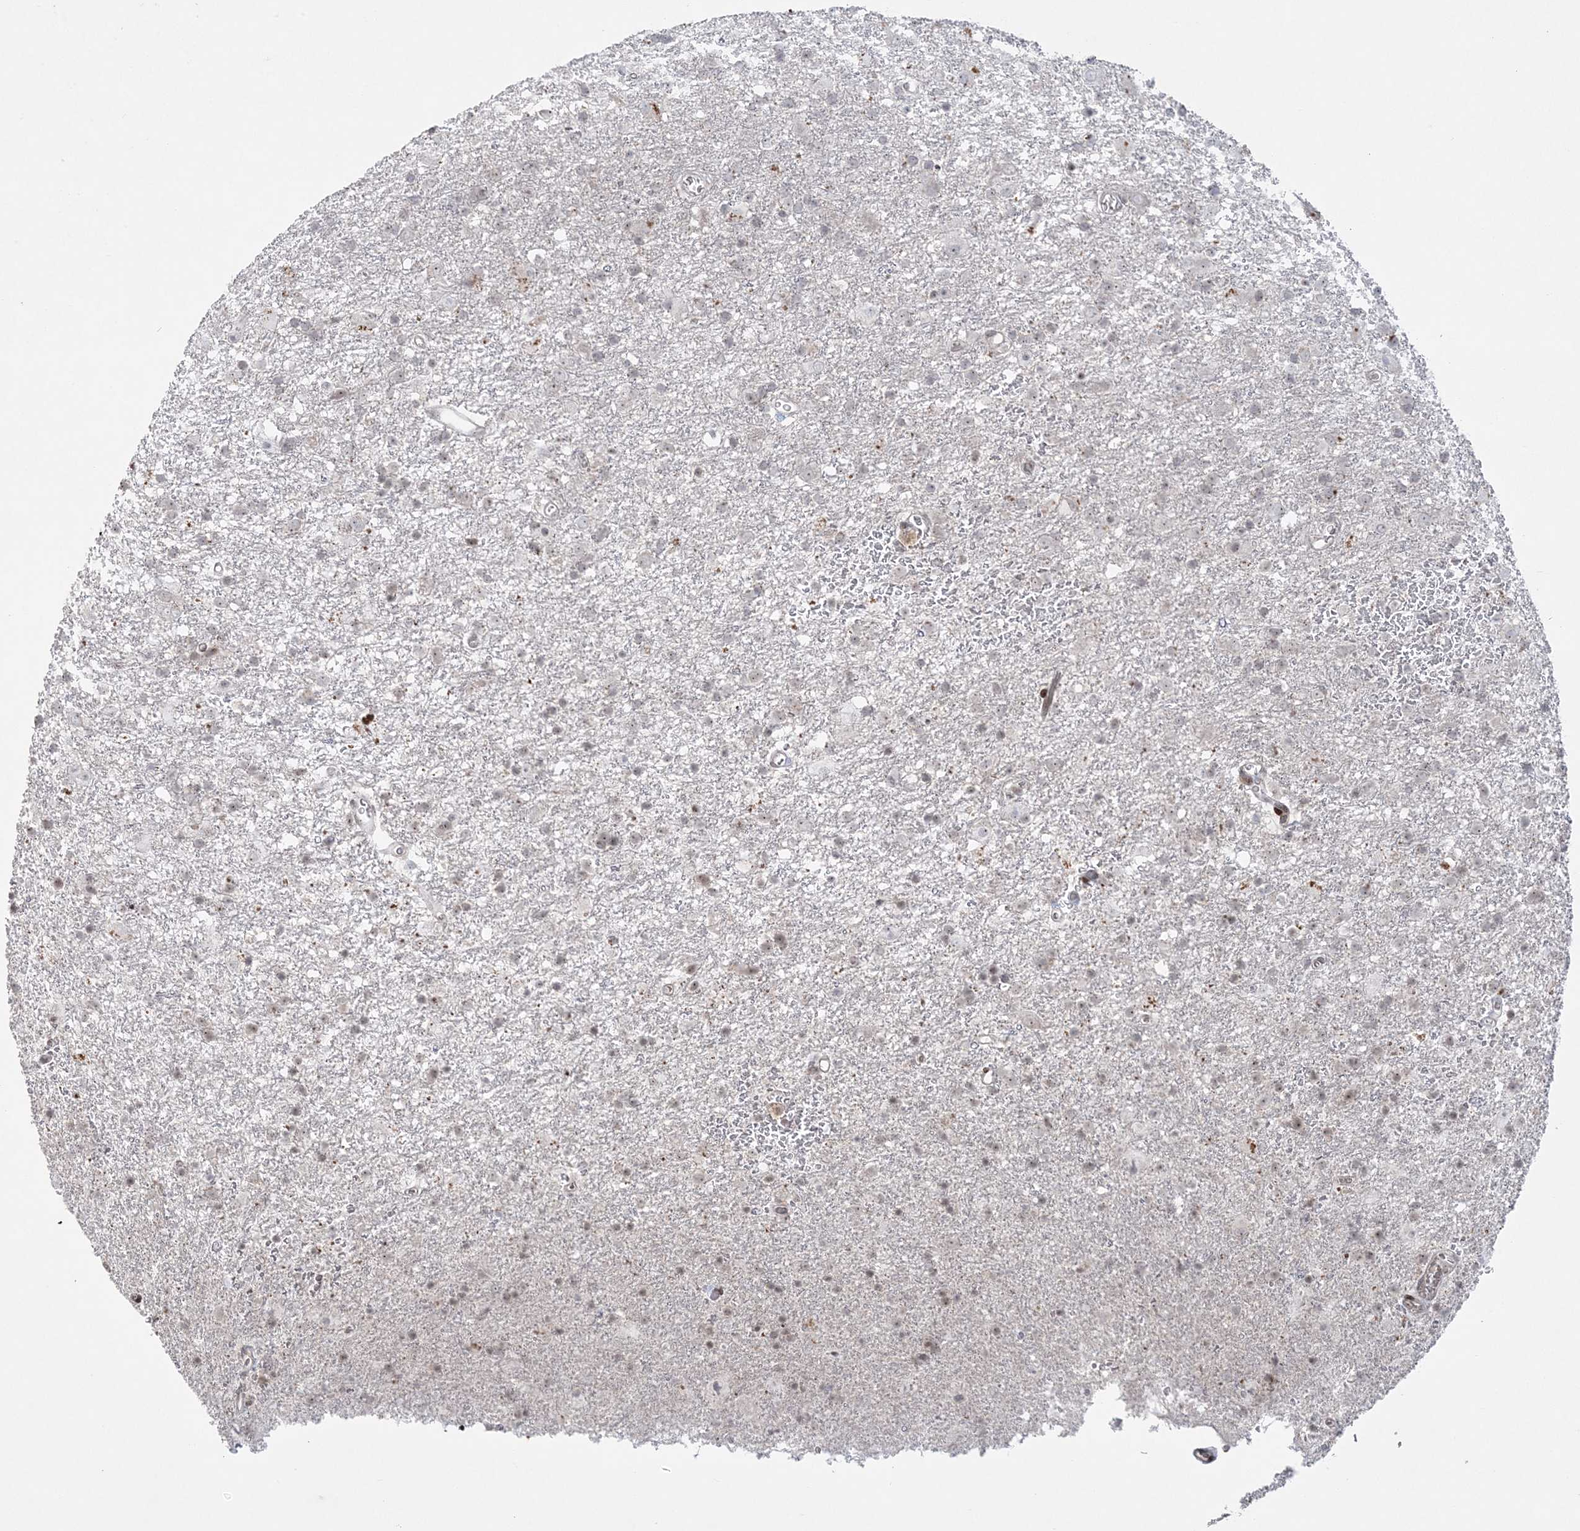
{"staining": {"intensity": "negative", "quantity": "none", "location": "none"}, "tissue": "glioma", "cell_type": "Tumor cells", "image_type": "cancer", "snomed": [{"axis": "morphology", "description": "Glioma, malignant, Low grade"}, {"axis": "topography", "description": "Brain"}], "caption": "A micrograph of human glioma is negative for staining in tumor cells. The staining is performed using DAB brown chromogen with nuclei counter-stained in using hematoxylin.", "gene": "SH3BP4", "patient": {"sex": "male", "age": 65}}